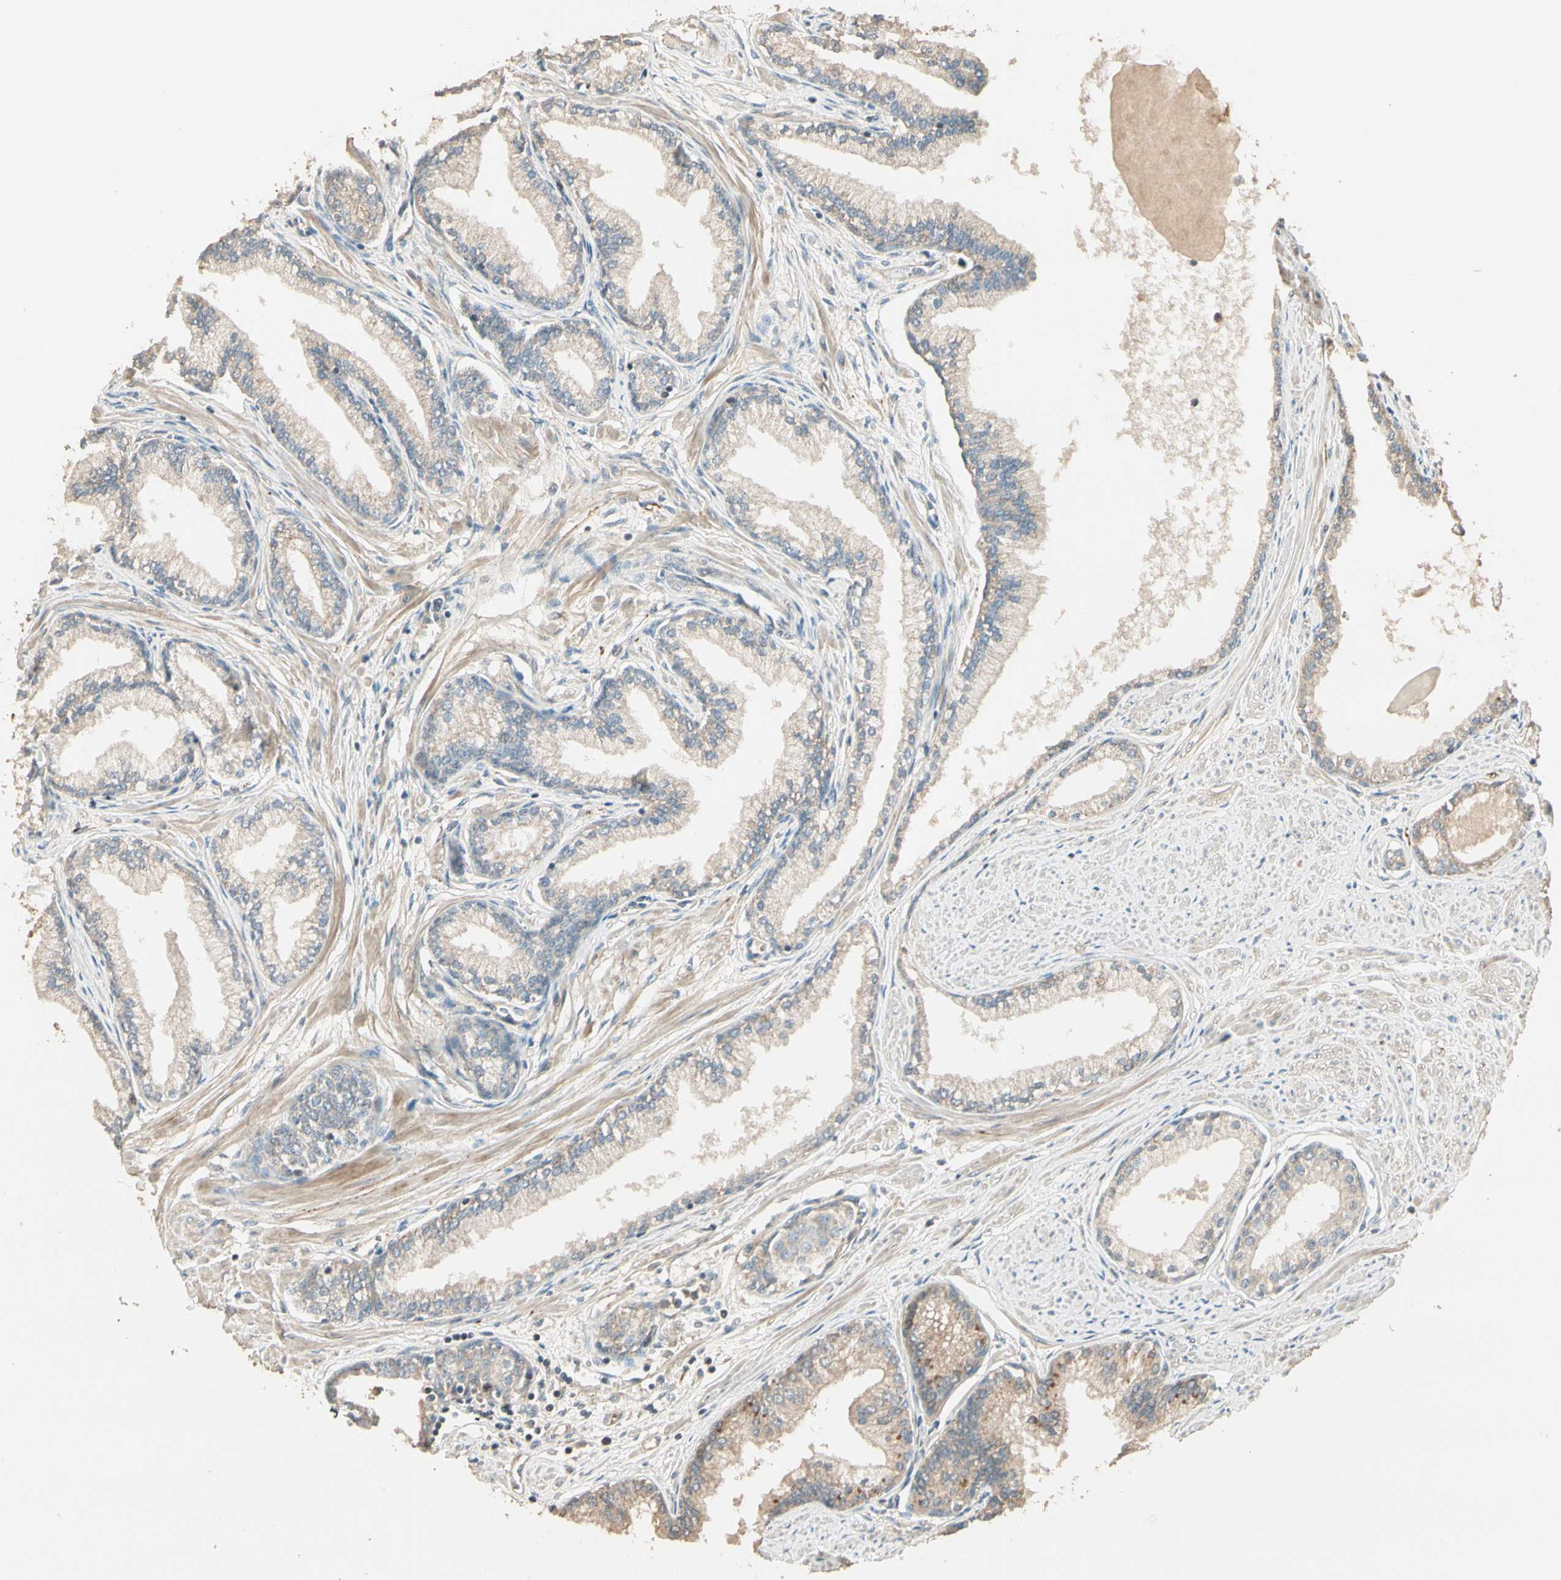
{"staining": {"intensity": "moderate", "quantity": ">75%", "location": "cytoplasmic/membranous"}, "tissue": "prostate", "cell_type": "Glandular cells", "image_type": "normal", "snomed": [{"axis": "morphology", "description": "Normal tissue, NOS"}, {"axis": "topography", "description": "Prostate"}], "caption": "This micrograph exhibits IHC staining of normal prostate, with medium moderate cytoplasmic/membranous expression in approximately >75% of glandular cells.", "gene": "TNFRSF21", "patient": {"sex": "male", "age": 64}}